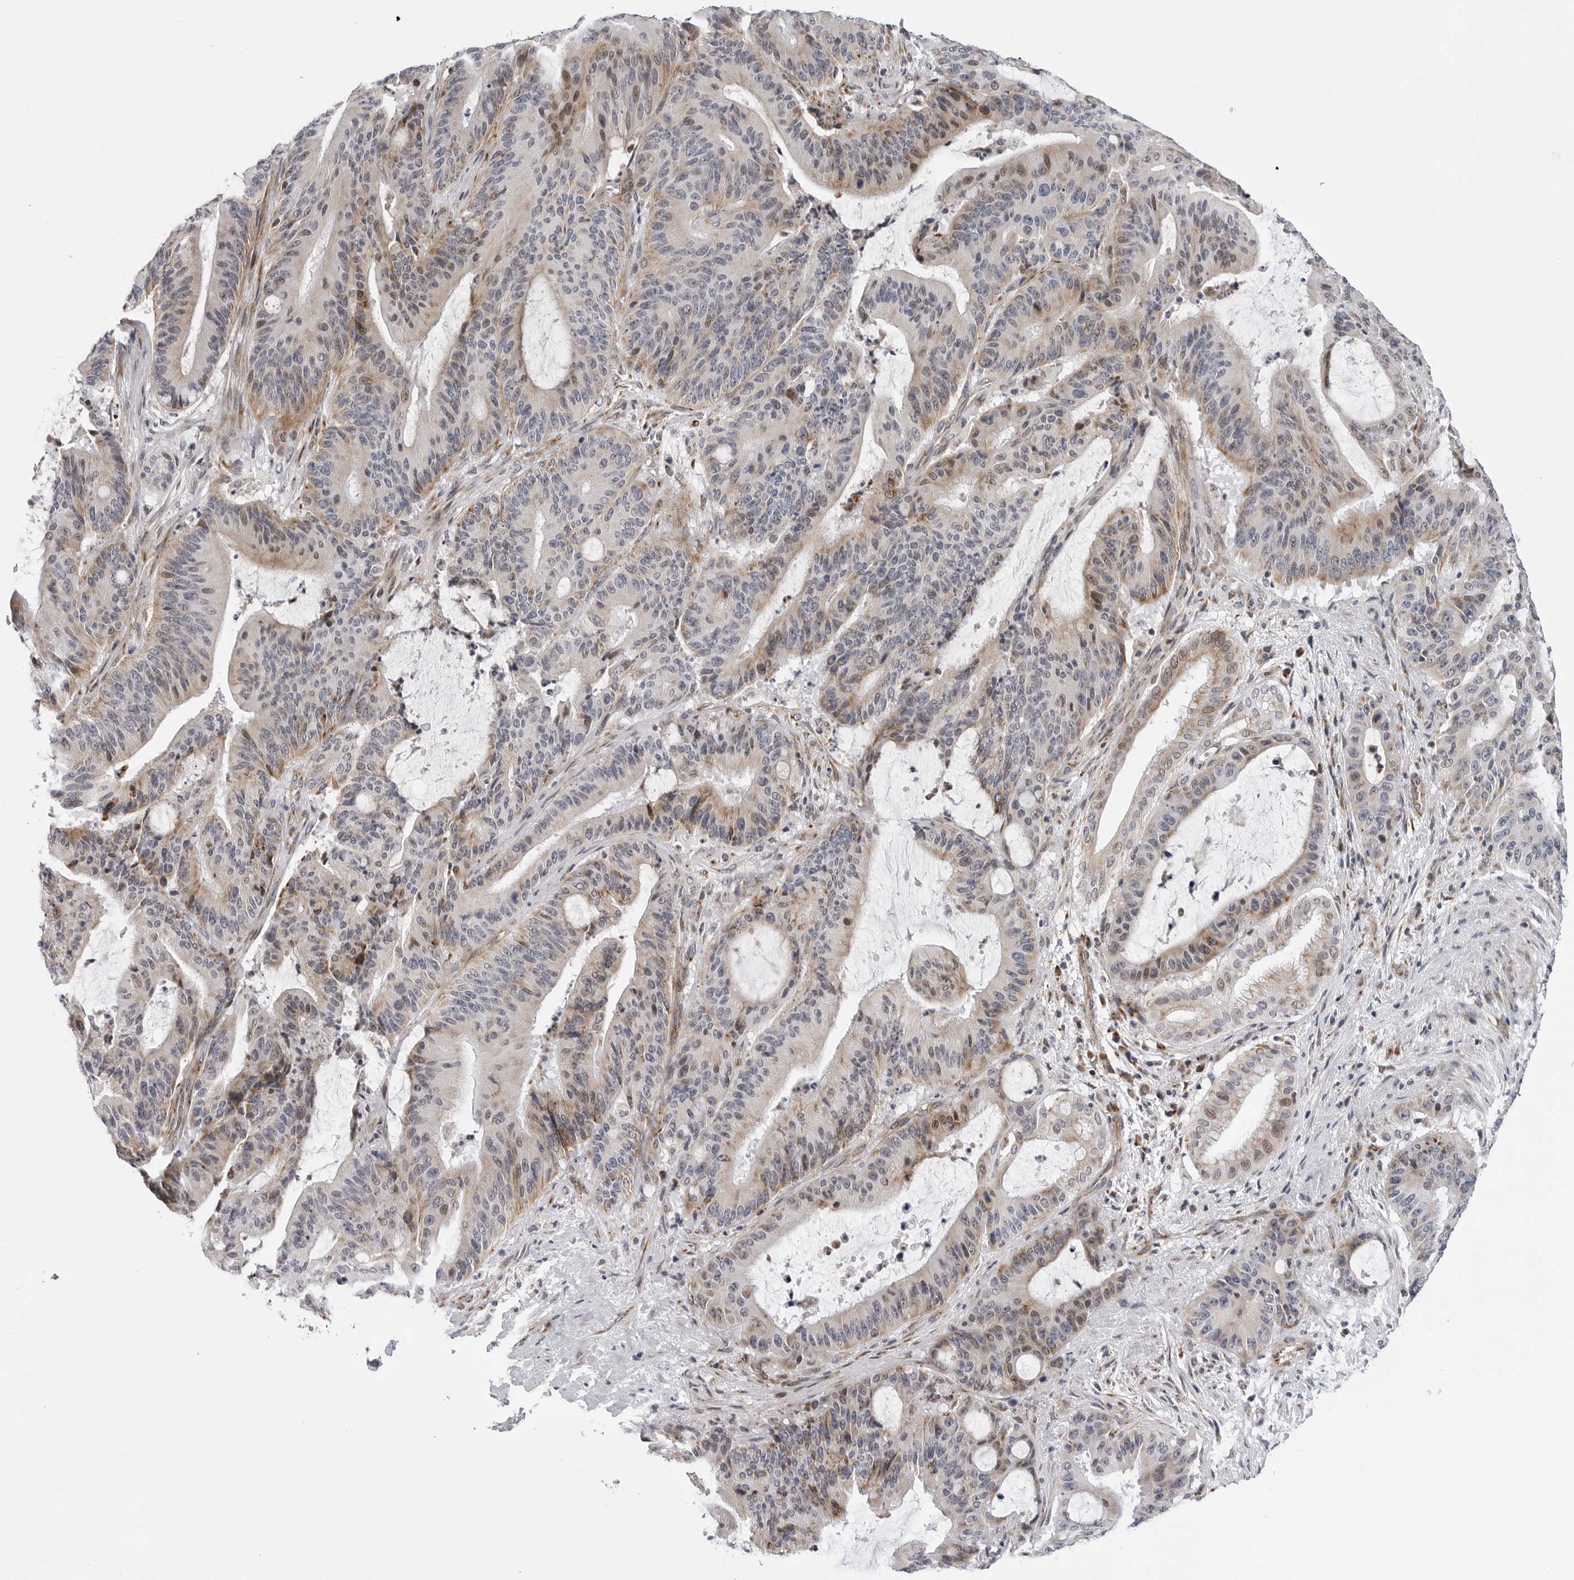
{"staining": {"intensity": "weak", "quantity": "25%-75%", "location": "cytoplasmic/membranous"}, "tissue": "liver cancer", "cell_type": "Tumor cells", "image_type": "cancer", "snomed": [{"axis": "morphology", "description": "Normal tissue, NOS"}, {"axis": "morphology", "description": "Cholangiocarcinoma"}, {"axis": "topography", "description": "Liver"}, {"axis": "topography", "description": "Peripheral nerve tissue"}], "caption": "This is a photomicrograph of immunohistochemistry (IHC) staining of liver cholangiocarcinoma, which shows weak expression in the cytoplasmic/membranous of tumor cells.", "gene": "CDK20", "patient": {"sex": "female", "age": 73}}